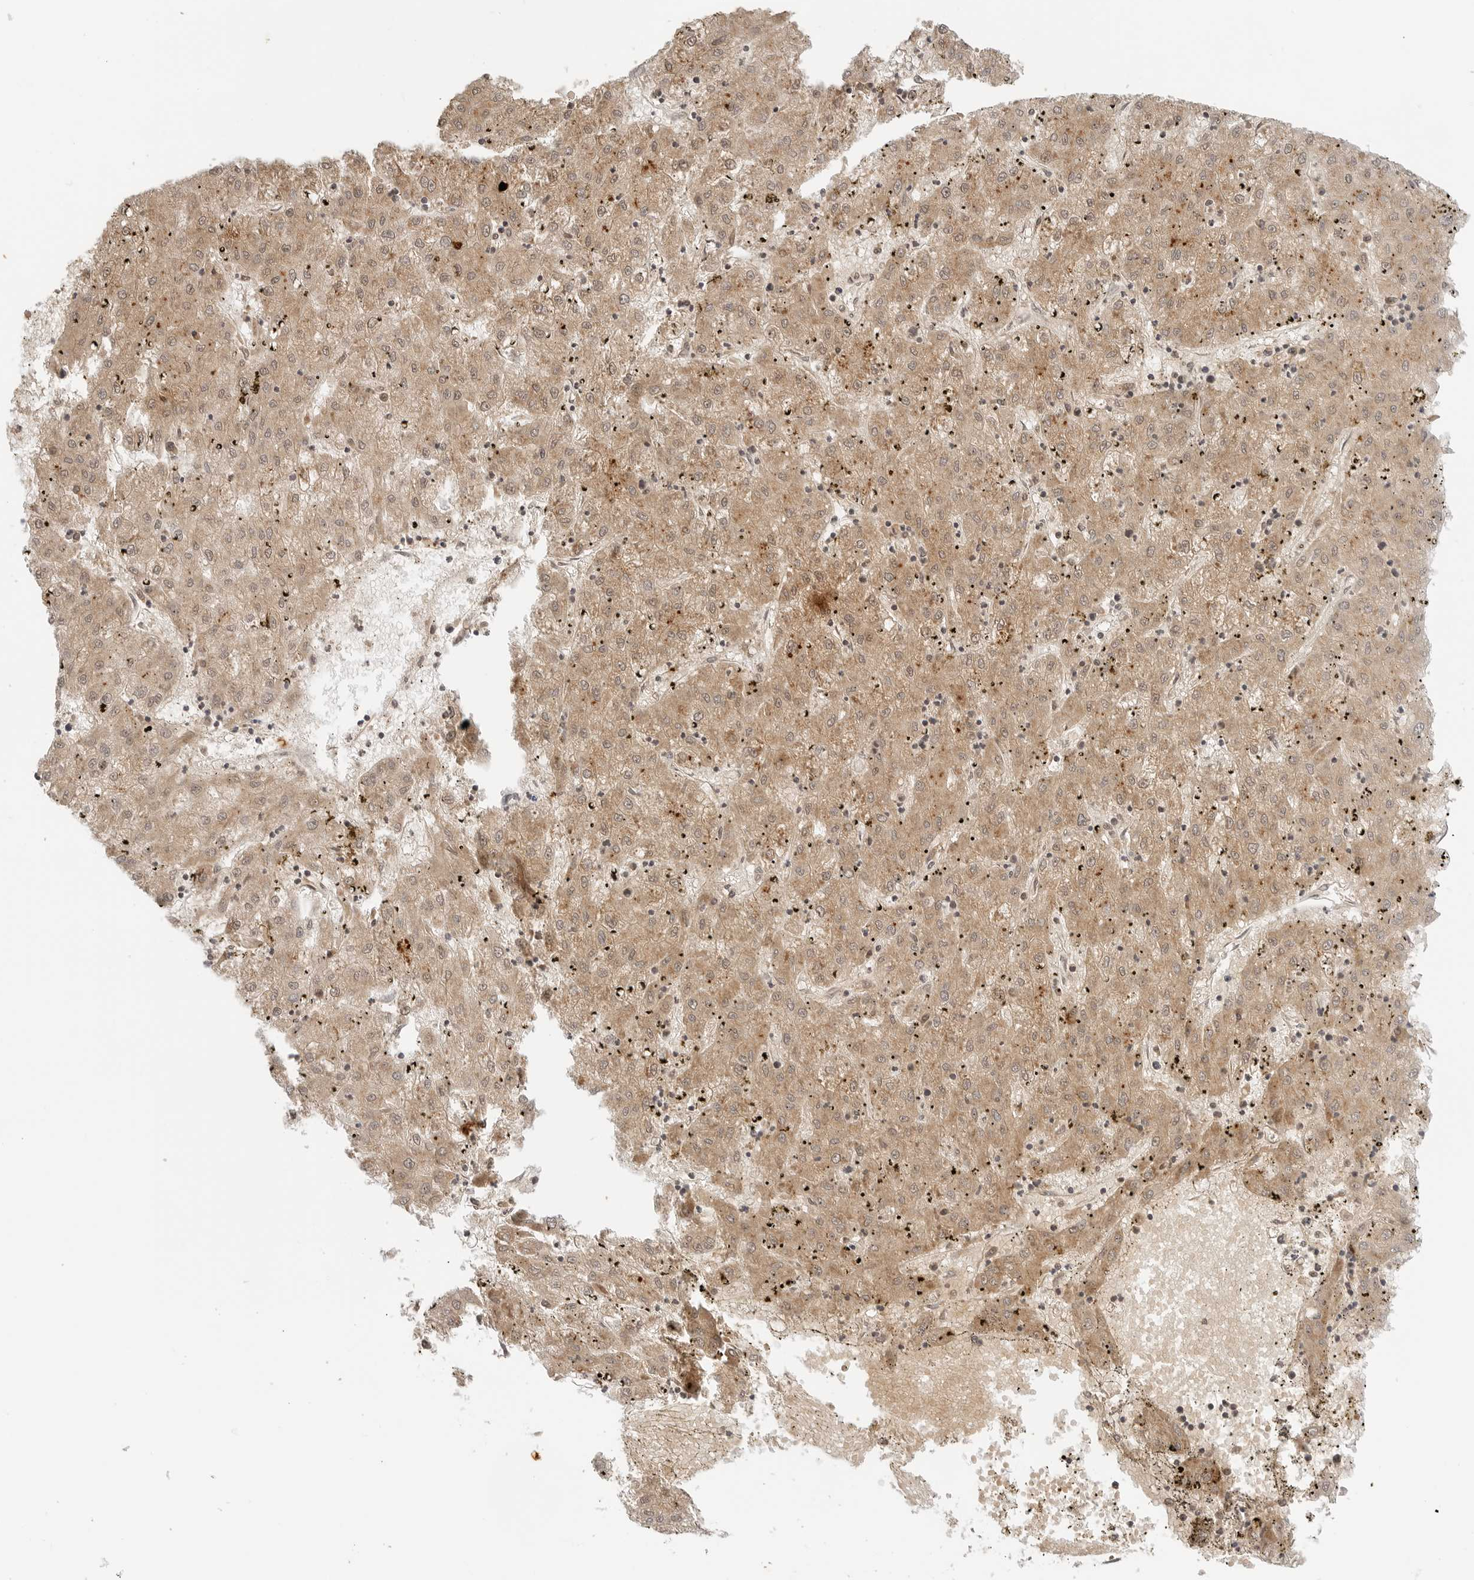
{"staining": {"intensity": "moderate", "quantity": ">75%", "location": "cytoplasmic/membranous"}, "tissue": "liver cancer", "cell_type": "Tumor cells", "image_type": "cancer", "snomed": [{"axis": "morphology", "description": "Carcinoma, Hepatocellular, NOS"}, {"axis": "topography", "description": "Liver"}], "caption": "Human hepatocellular carcinoma (liver) stained with a protein marker exhibits moderate staining in tumor cells.", "gene": "GPR34", "patient": {"sex": "male", "age": 72}}